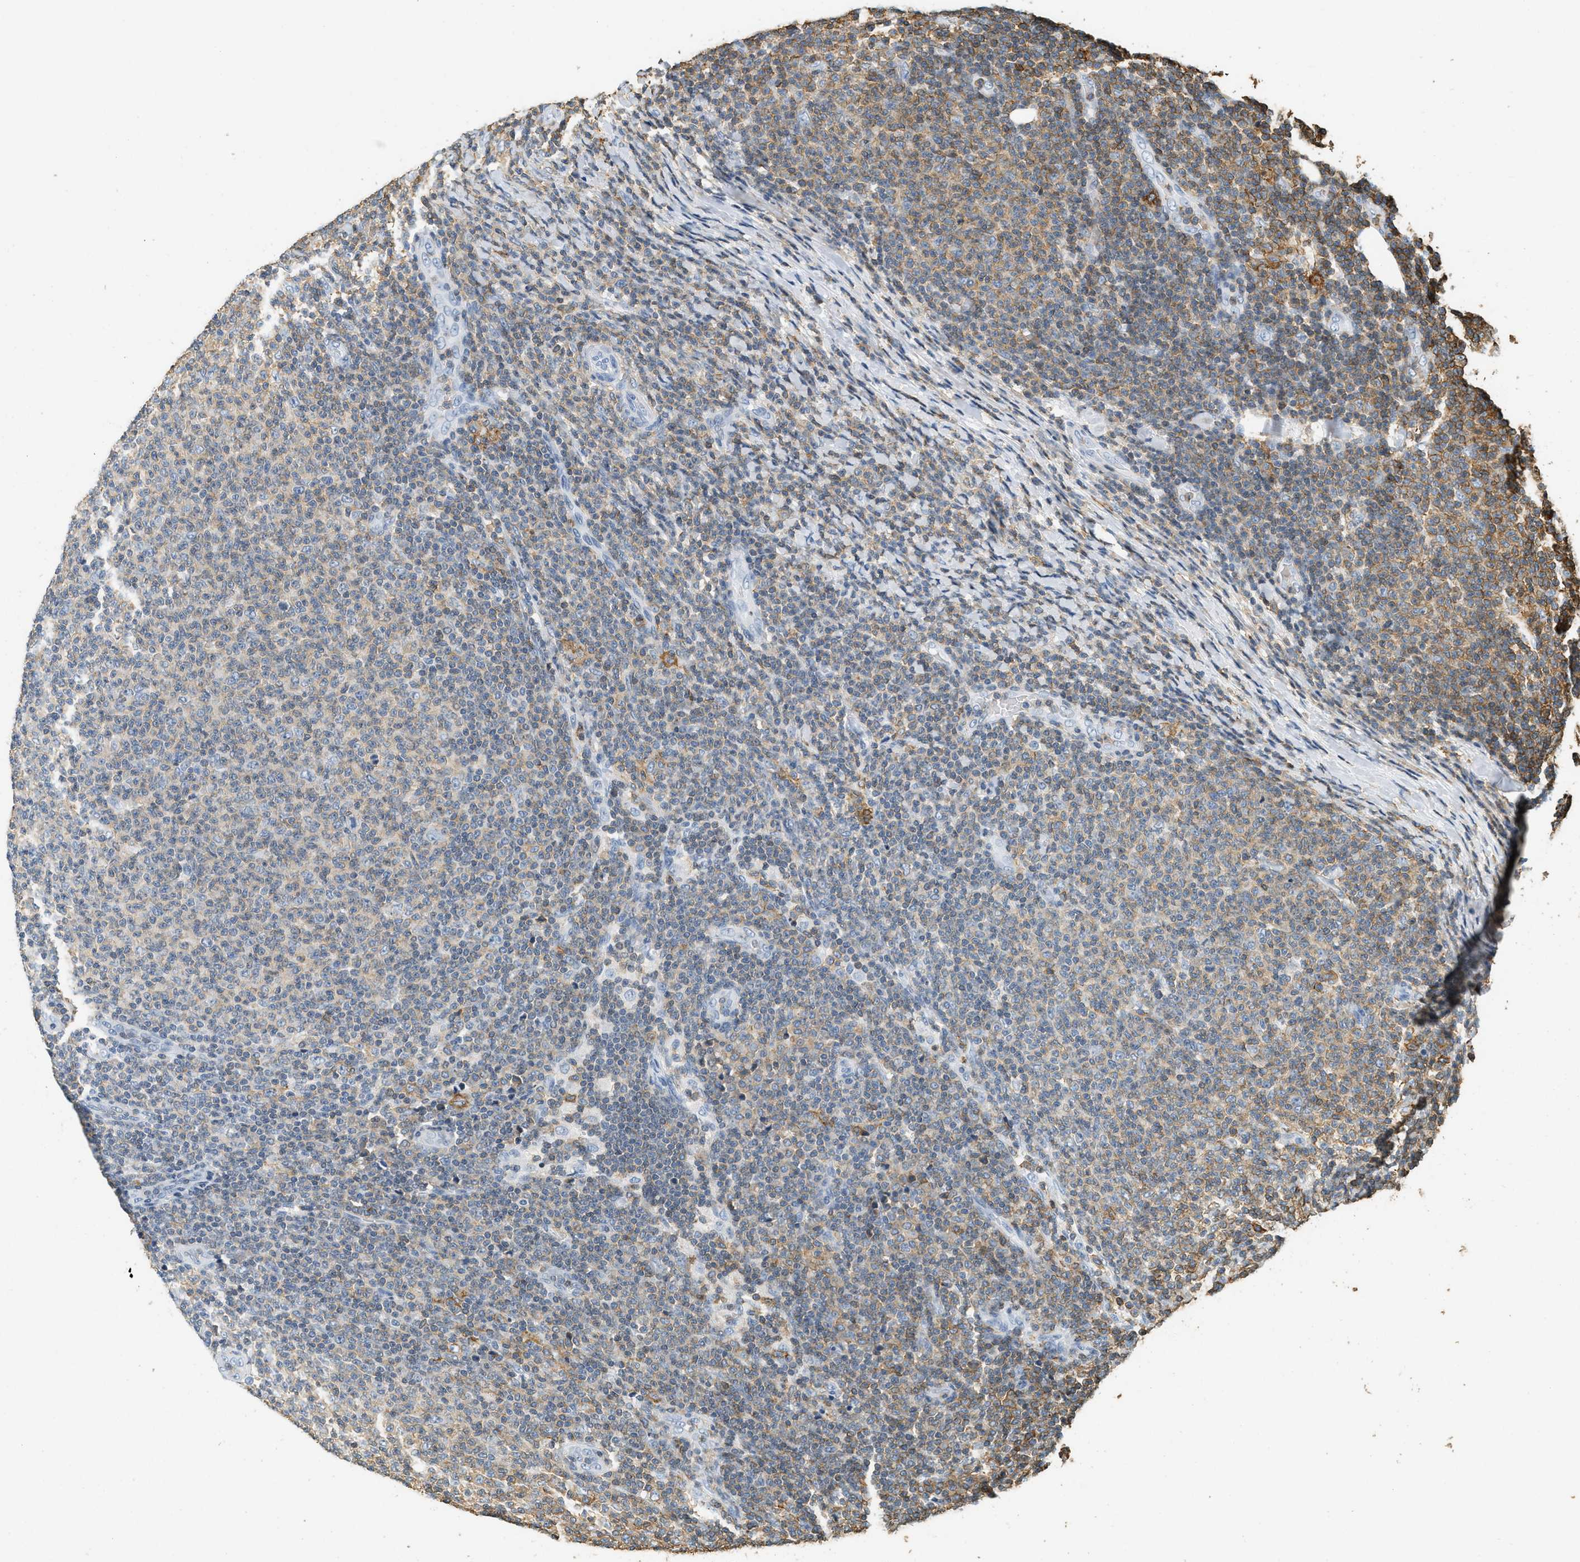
{"staining": {"intensity": "moderate", "quantity": "25%-75%", "location": "cytoplasmic/membranous"}, "tissue": "lymphoma", "cell_type": "Tumor cells", "image_type": "cancer", "snomed": [{"axis": "morphology", "description": "Malignant lymphoma, non-Hodgkin's type, Low grade"}, {"axis": "topography", "description": "Lymph node"}], "caption": "An immunohistochemistry (IHC) micrograph of tumor tissue is shown. Protein staining in brown labels moderate cytoplasmic/membranous positivity in lymphoma within tumor cells.", "gene": "LSP1", "patient": {"sex": "male", "age": 66}}